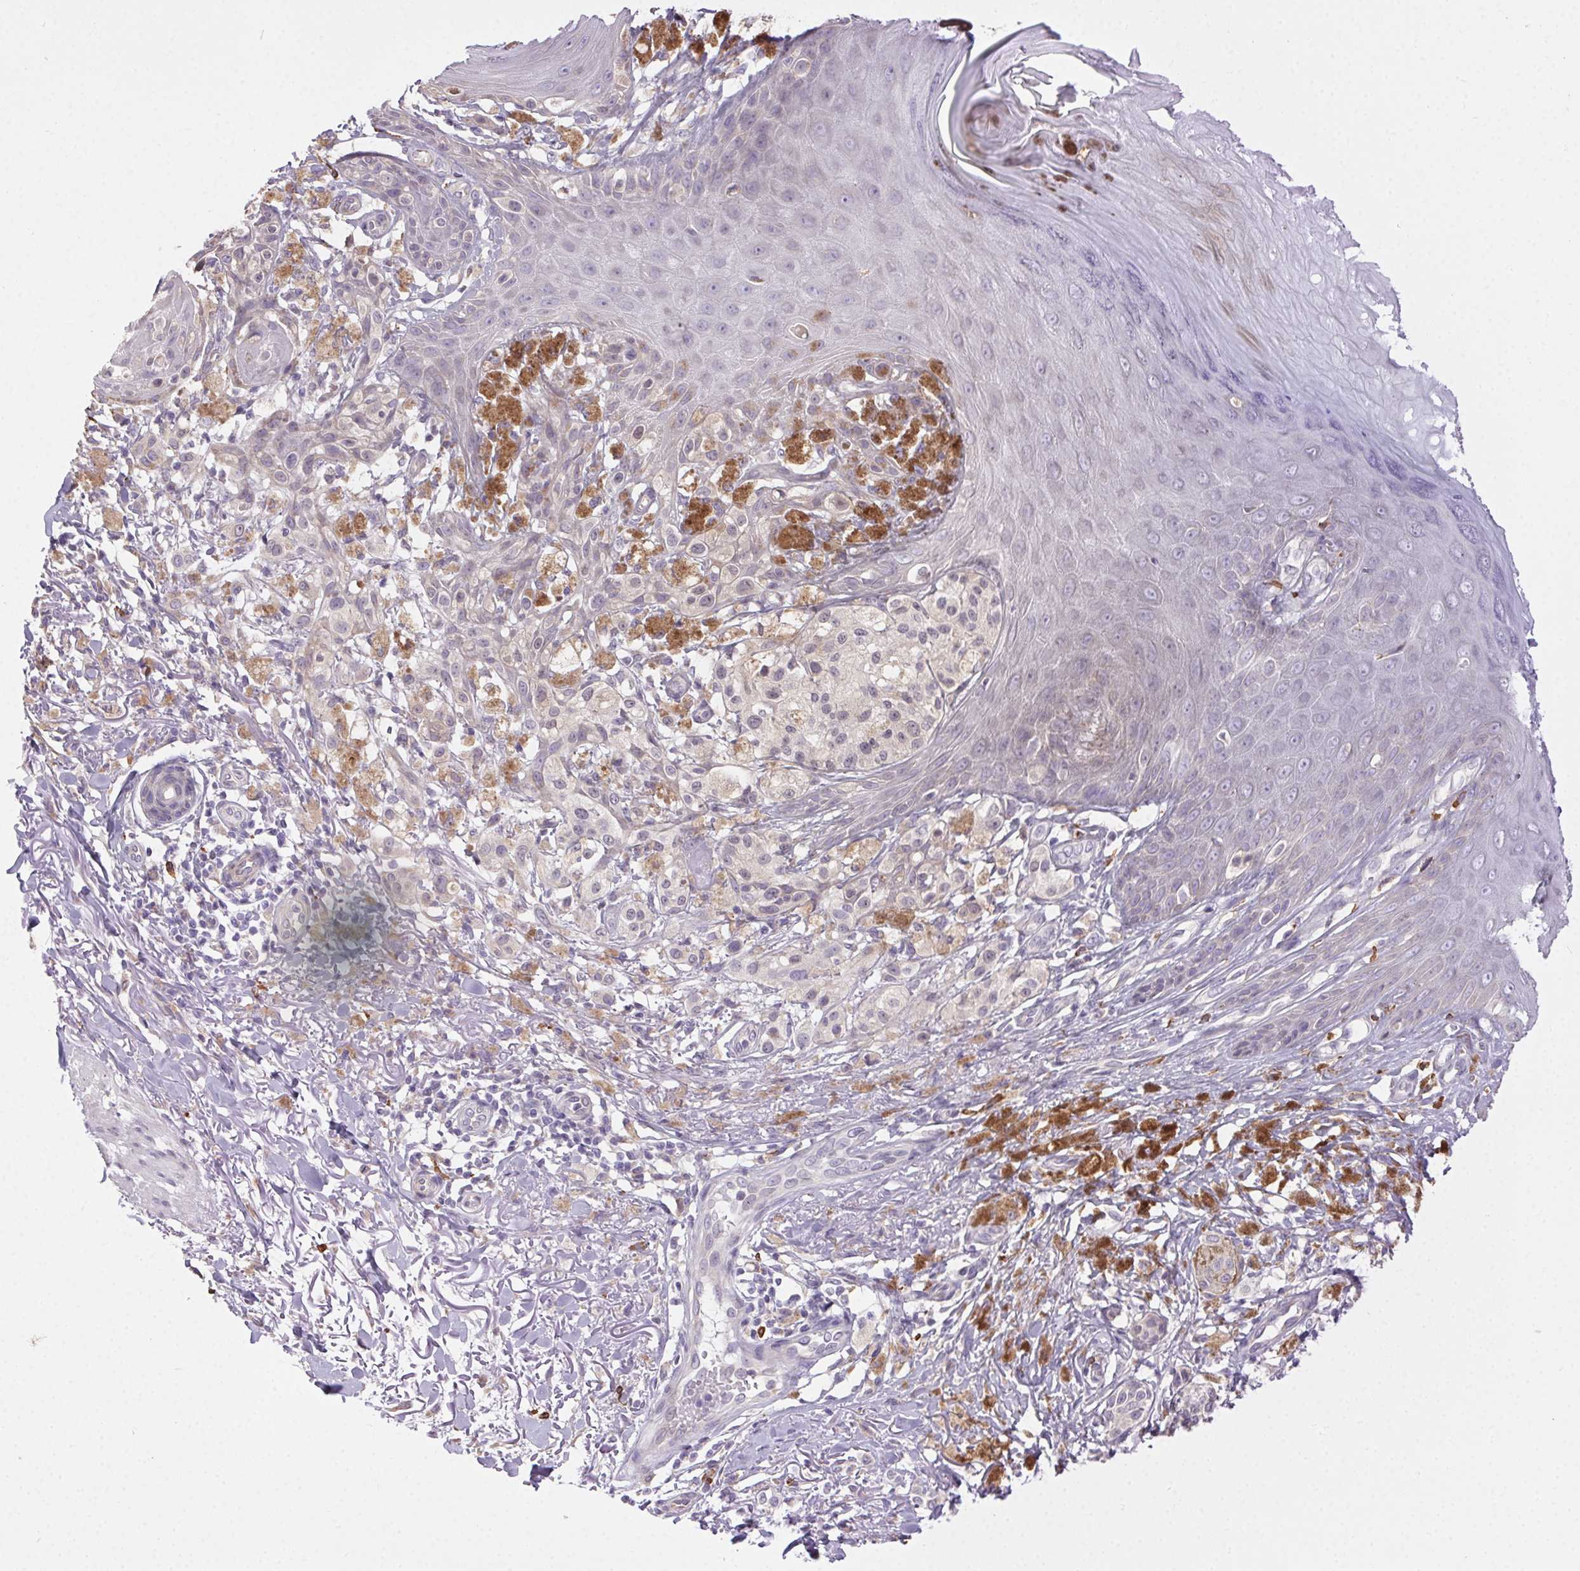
{"staining": {"intensity": "negative", "quantity": "none", "location": "none"}, "tissue": "melanoma", "cell_type": "Tumor cells", "image_type": "cancer", "snomed": [{"axis": "morphology", "description": "Malignant melanoma, NOS"}, {"axis": "topography", "description": "Skin"}], "caption": "Immunohistochemistry image of human melanoma stained for a protein (brown), which demonstrates no staining in tumor cells.", "gene": "SNX31", "patient": {"sex": "female", "age": 80}}